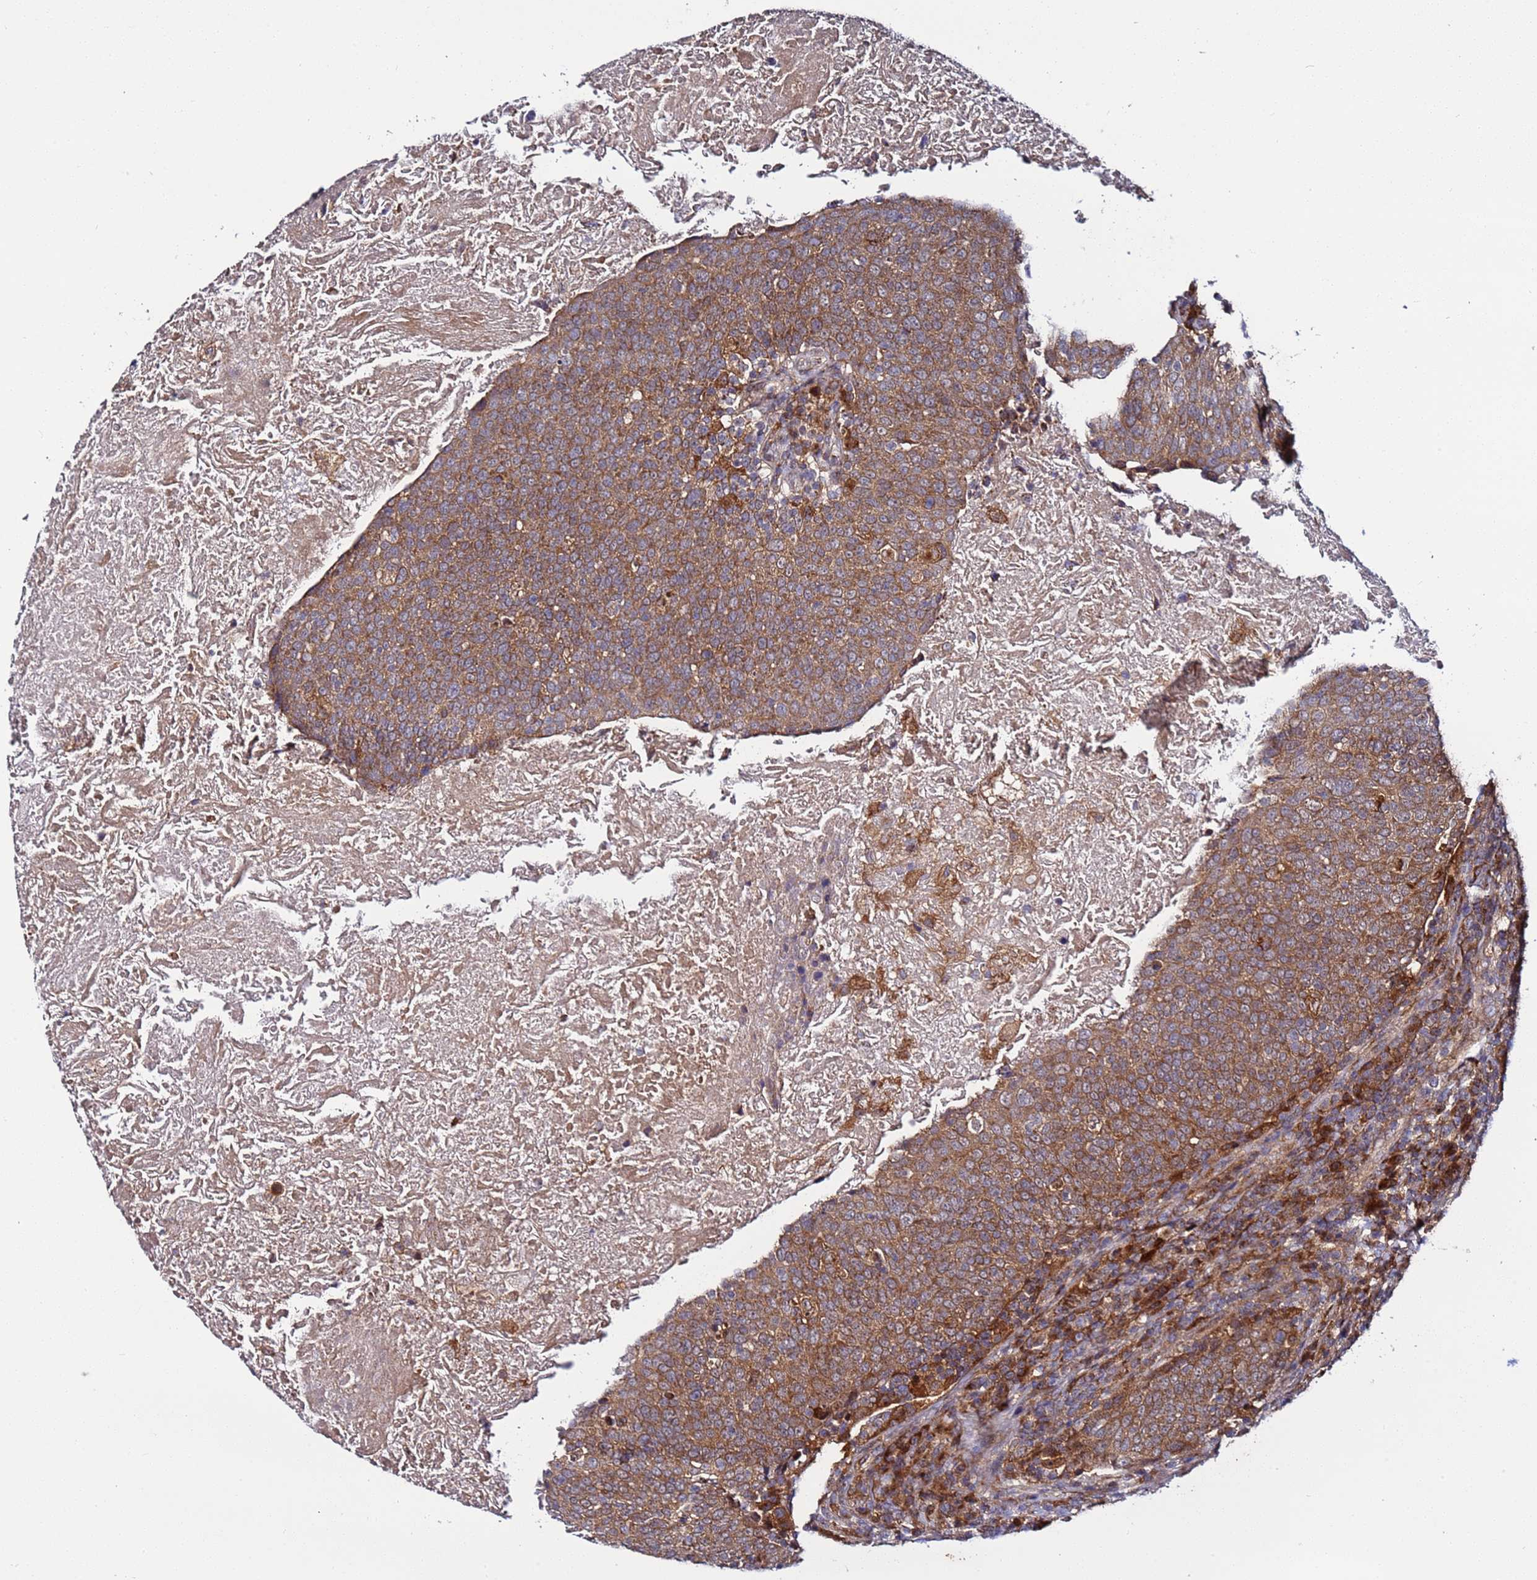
{"staining": {"intensity": "moderate", "quantity": ">75%", "location": "cytoplasmic/membranous"}, "tissue": "head and neck cancer", "cell_type": "Tumor cells", "image_type": "cancer", "snomed": [{"axis": "morphology", "description": "Squamous cell carcinoma, NOS"}, {"axis": "morphology", "description": "Squamous cell carcinoma, metastatic, NOS"}, {"axis": "topography", "description": "Lymph node"}, {"axis": "topography", "description": "Head-Neck"}], "caption": "Immunohistochemistry (IHC) histopathology image of metastatic squamous cell carcinoma (head and neck) stained for a protein (brown), which demonstrates medium levels of moderate cytoplasmic/membranous expression in about >75% of tumor cells.", "gene": "TMEM176B", "patient": {"sex": "male", "age": 62}}